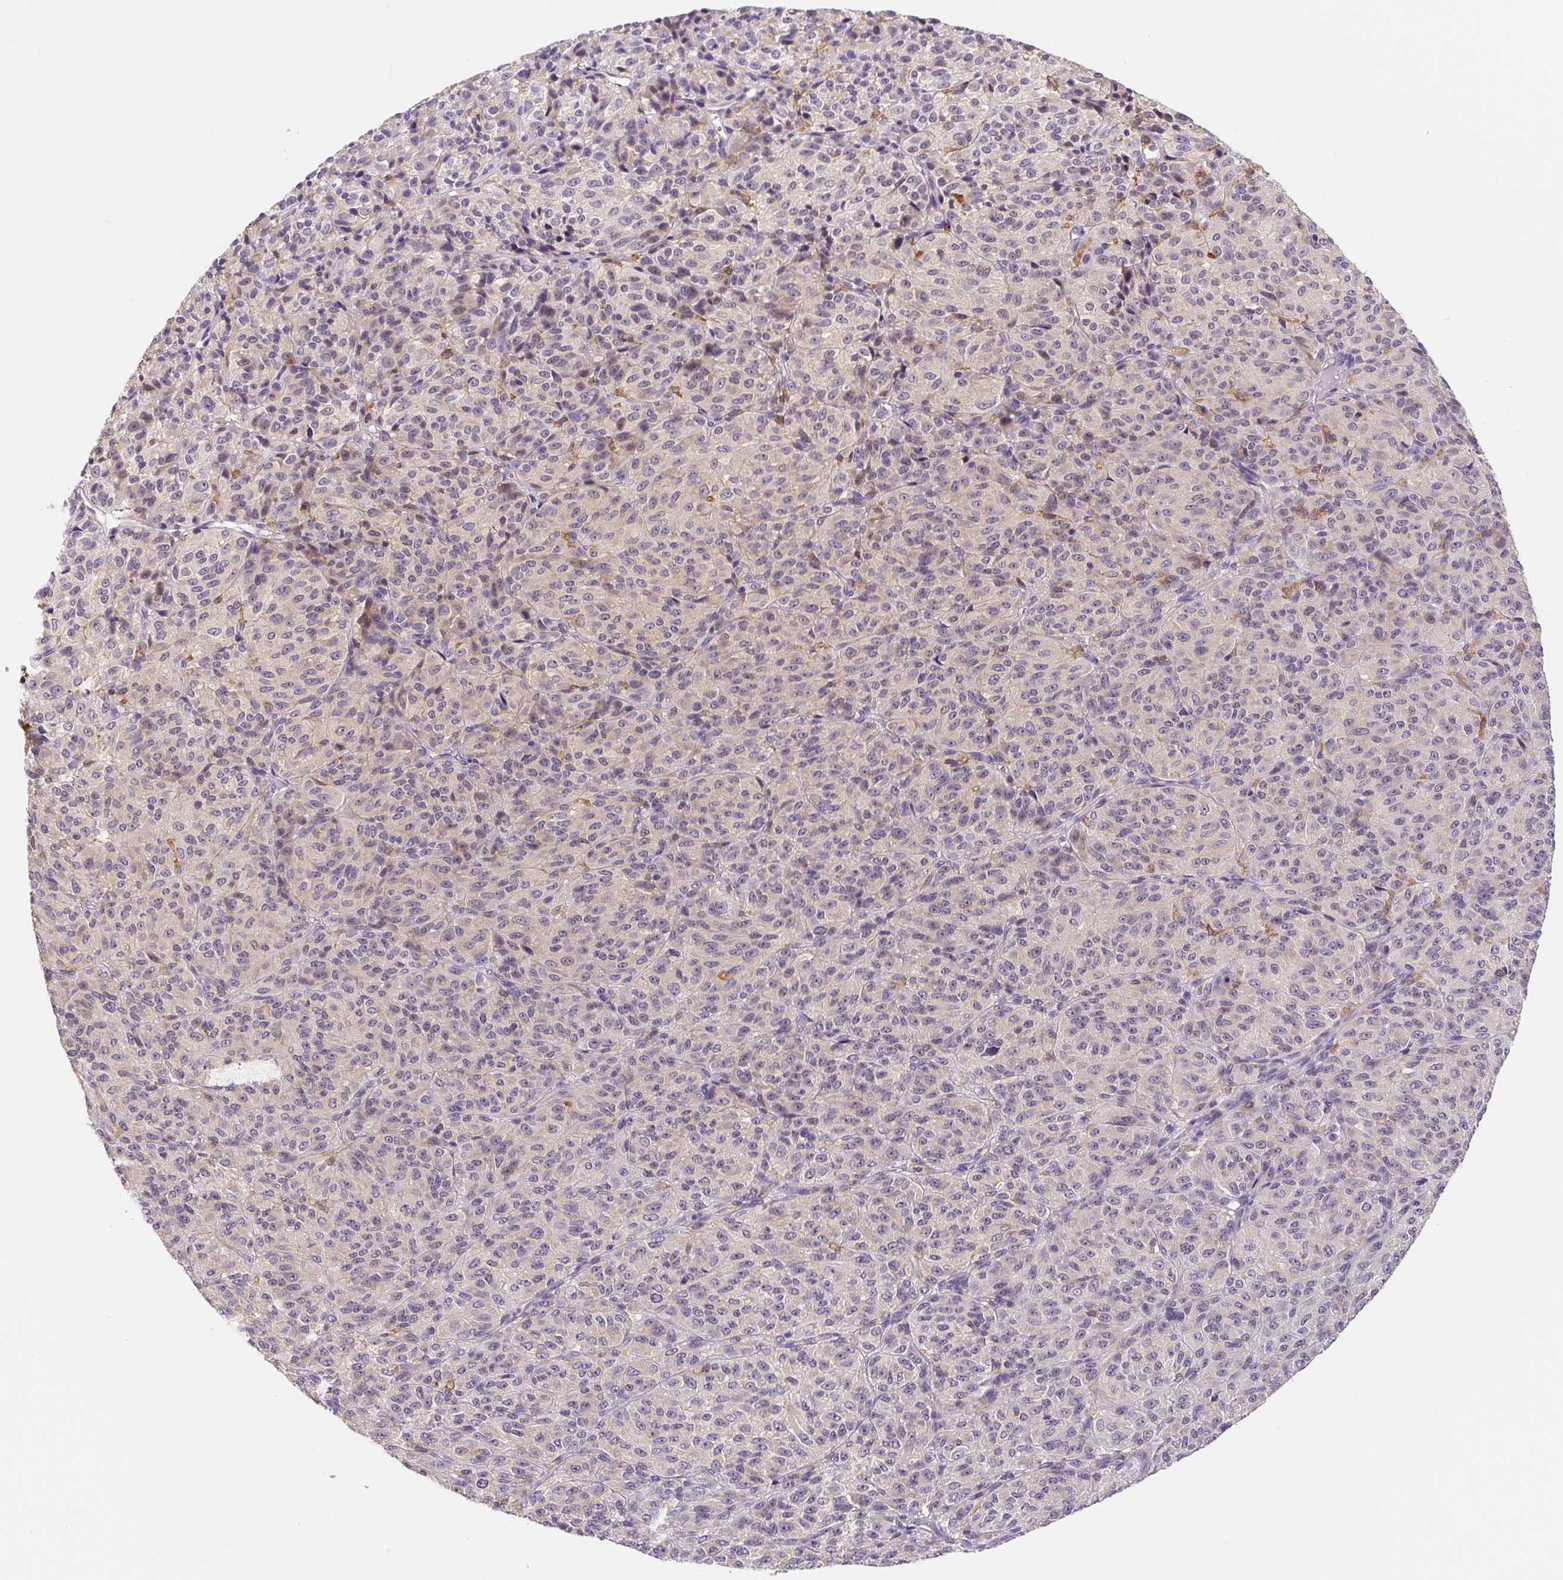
{"staining": {"intensity": "negative", "quantity": "none", "location": "none"}, "tissue": "melanoma", "cell_type": "Tumor cells", "image_type": "cancer", "snomed": [{"axis": "morphology", "description": "Malignant melanoma, Metastatic site"}, {"axis": "topography", "description": "Brain"}], "caption": "DAB (3,3'-diaminobenzidine) immunohistochemical staining of human melanoma shows no significant expression in tumor cells. Brightfield microscopy of IHC stained with DAB (brown) and hematoxylin (blue), captured at high magnification.", "gene": "PLA2G4A", "patient": {"sex": "female", "age": 56}}